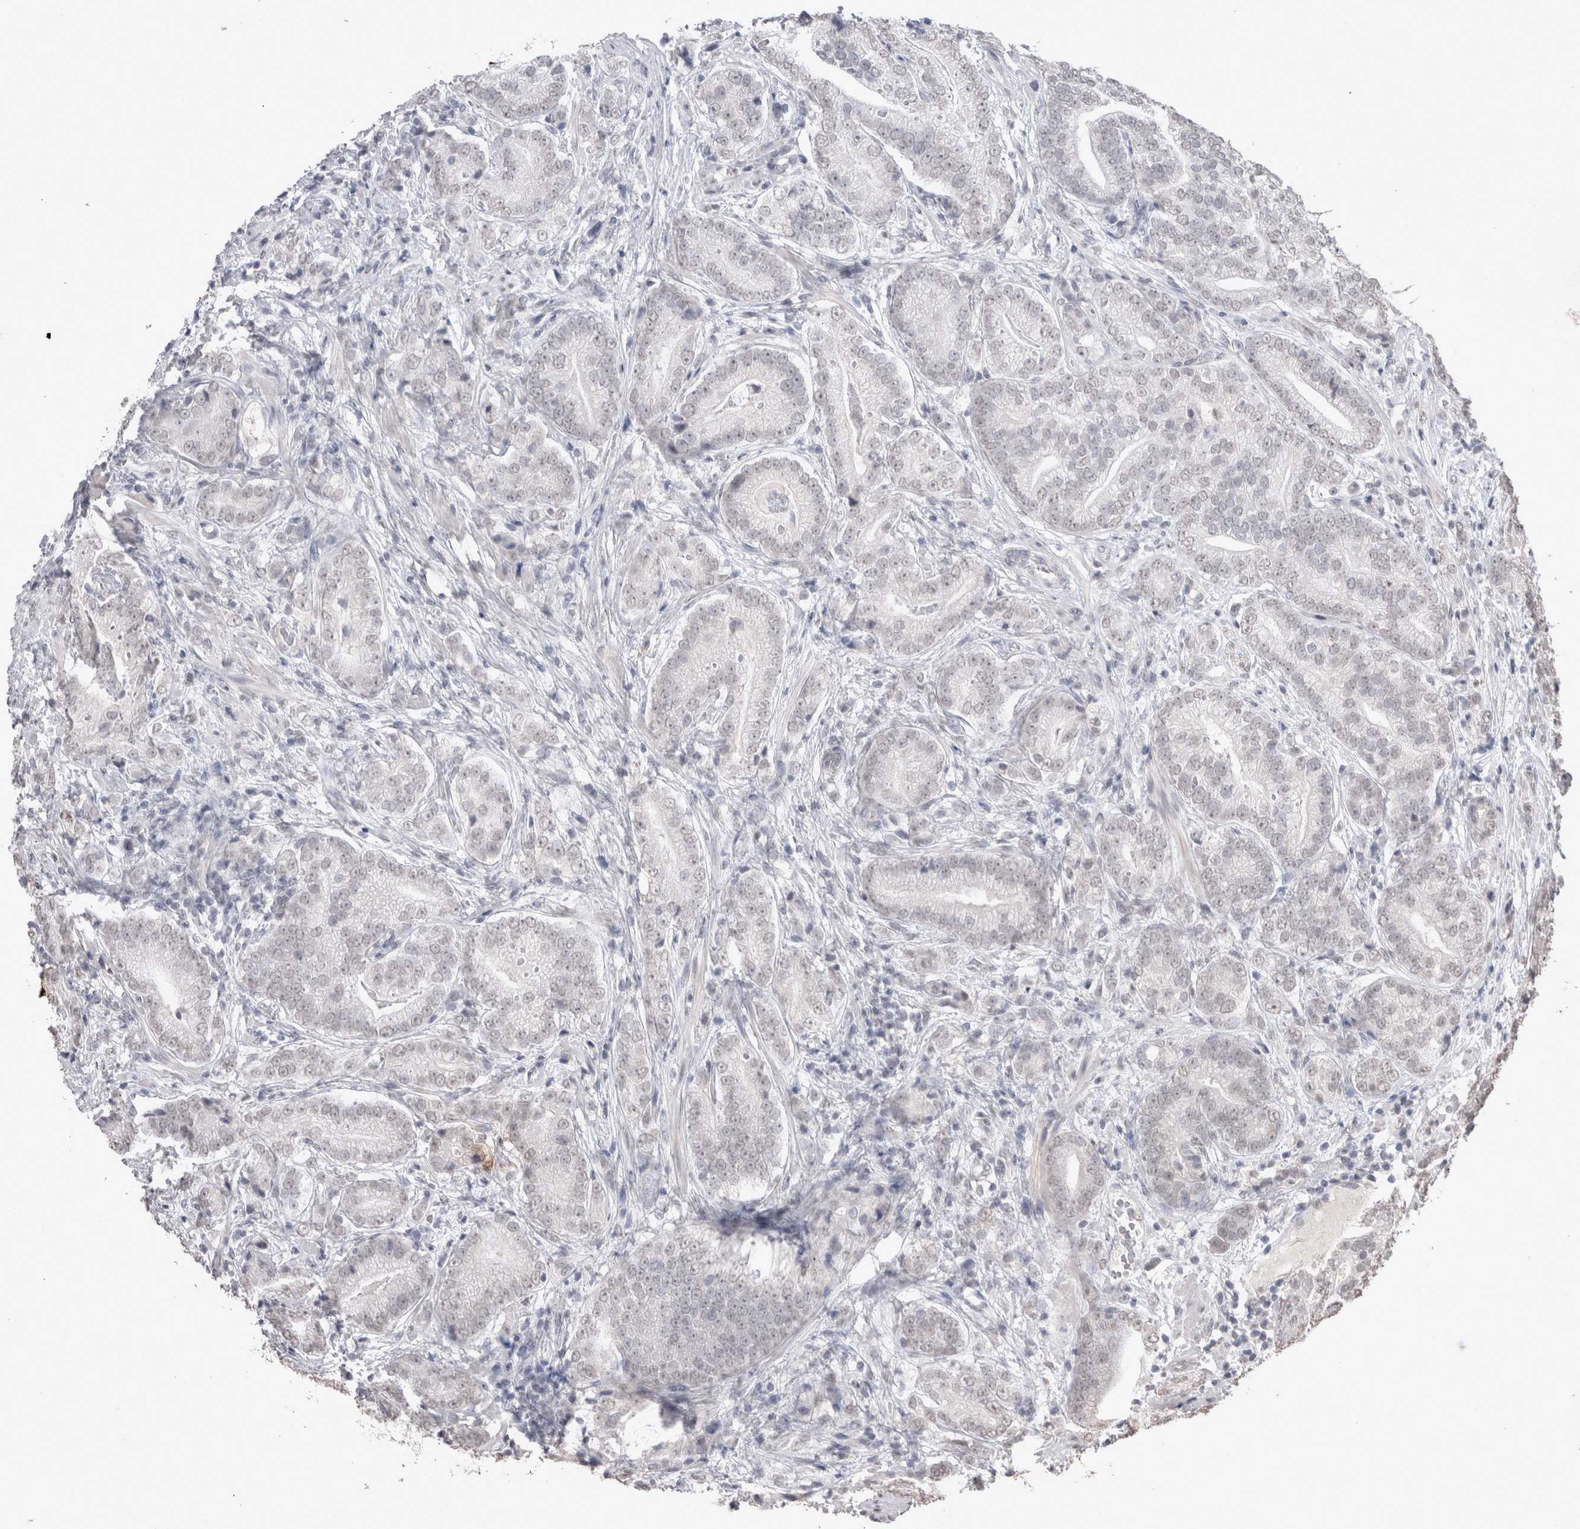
{"staining": {"intensity": "weak", "quantity": "<25%", "location": "nuclear"}, "tissue": "prostate cancer", "cell_type": "Tumor cells", "image_type": "cancer", "snomed": [{"axis": "morphology", "description": "Adenocarcinoma, High grade"}, {"axis": "topography", "description": "Prostate"}], "caption": "This is a histopathology image of immunohistochemistry staining of prostate adenocarcinoma (high-grade), which shows no positivity in tumor cells.", "gene": "DDX4", "patient": {"sex": "male", "age": 57}}